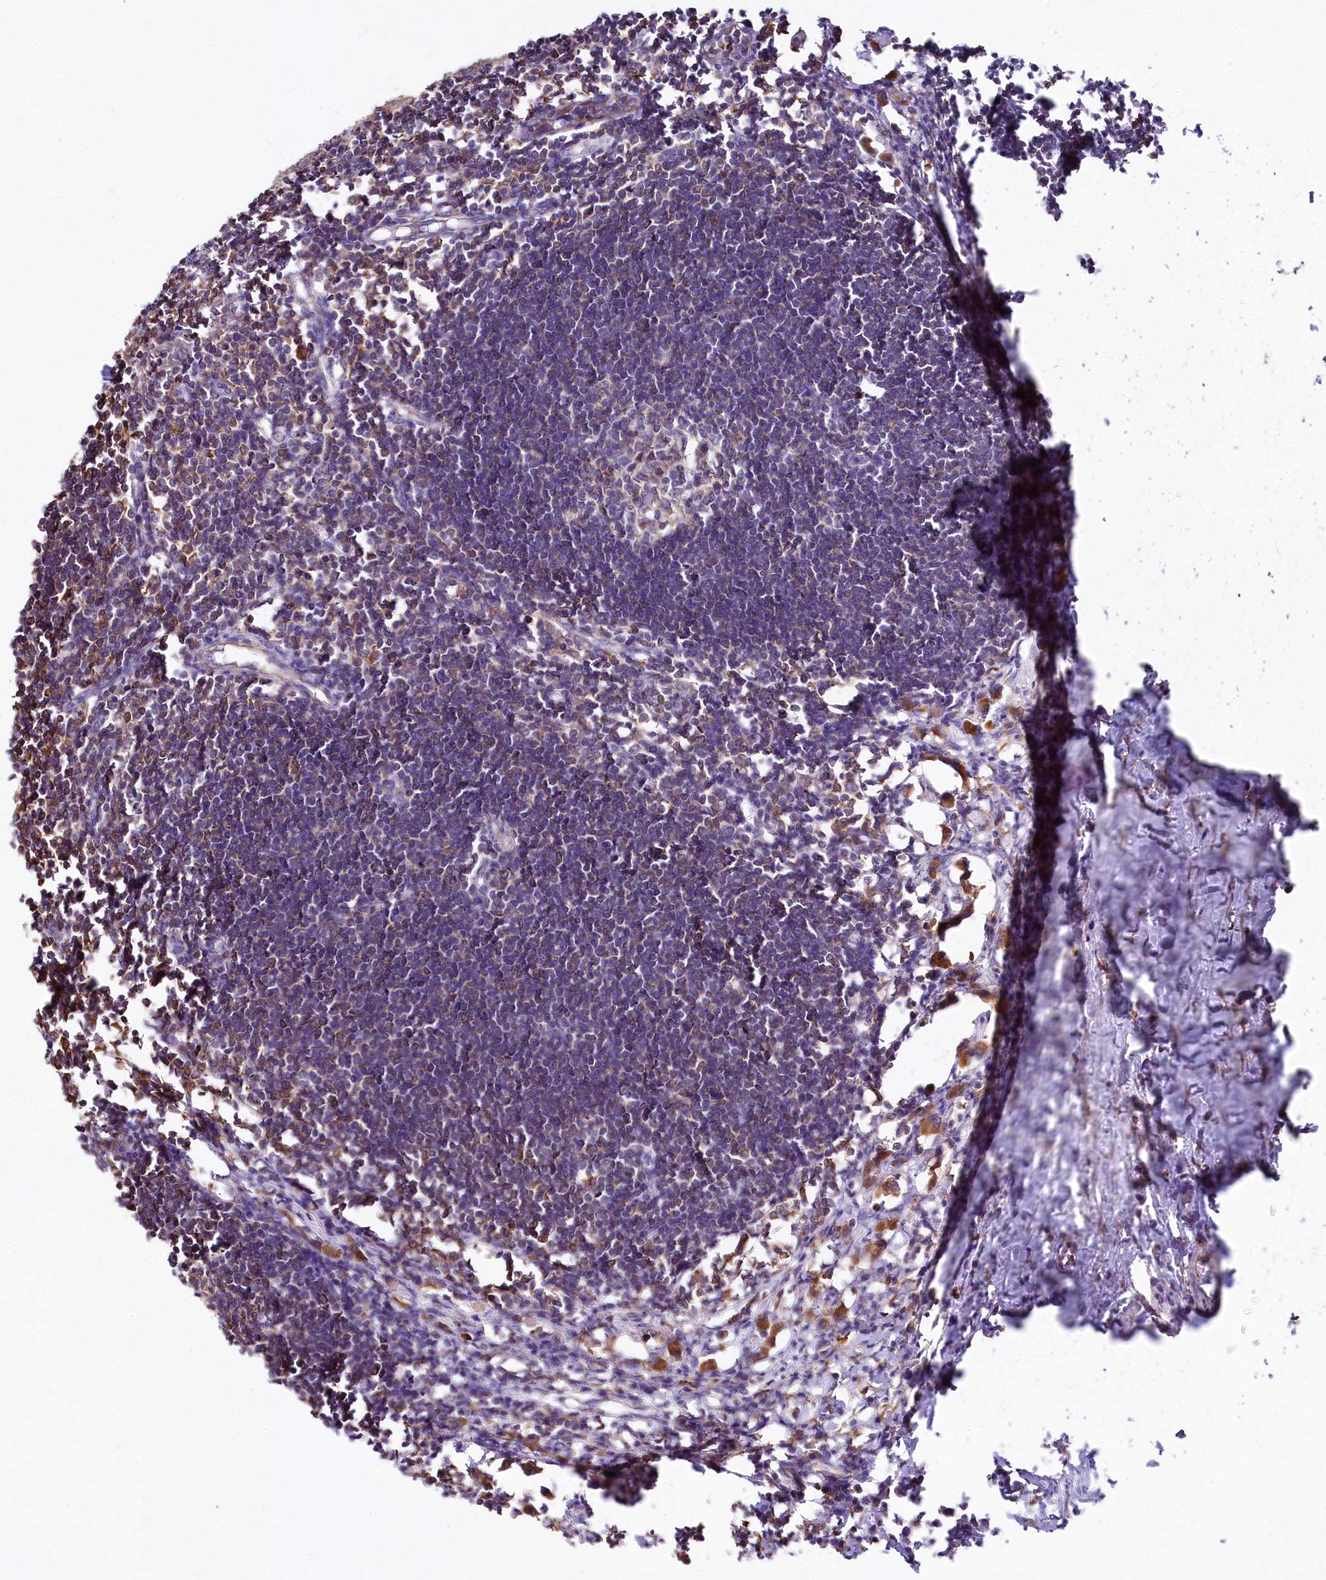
{"staining": {"intensity": "negative", "quantity": "none", "location": "none"}, "tissue": "lymph node", "cell_type": "Germinal center cells", "image_type": "normal", "snomed": [{"axis": "morphology", "description": "Normal tissue, NOS"}, {"axis": "morphology", "description": "Malignant melanoma, Metastatic site"}, {"axis": "topography", "description": "Lymph node"}], "caption": "Unremarkable lymph node was stained to show a protein in brown. There is no significant positivity in germinal center cells. Brightfield microscopy of IHC stained with DAB (3,3'-diaminobenzidine) (brown) and hematoxylin (blue), captured at high magnification.", "gene": "FCHSD2", "patient": {"sex": "male", "age": 41}}